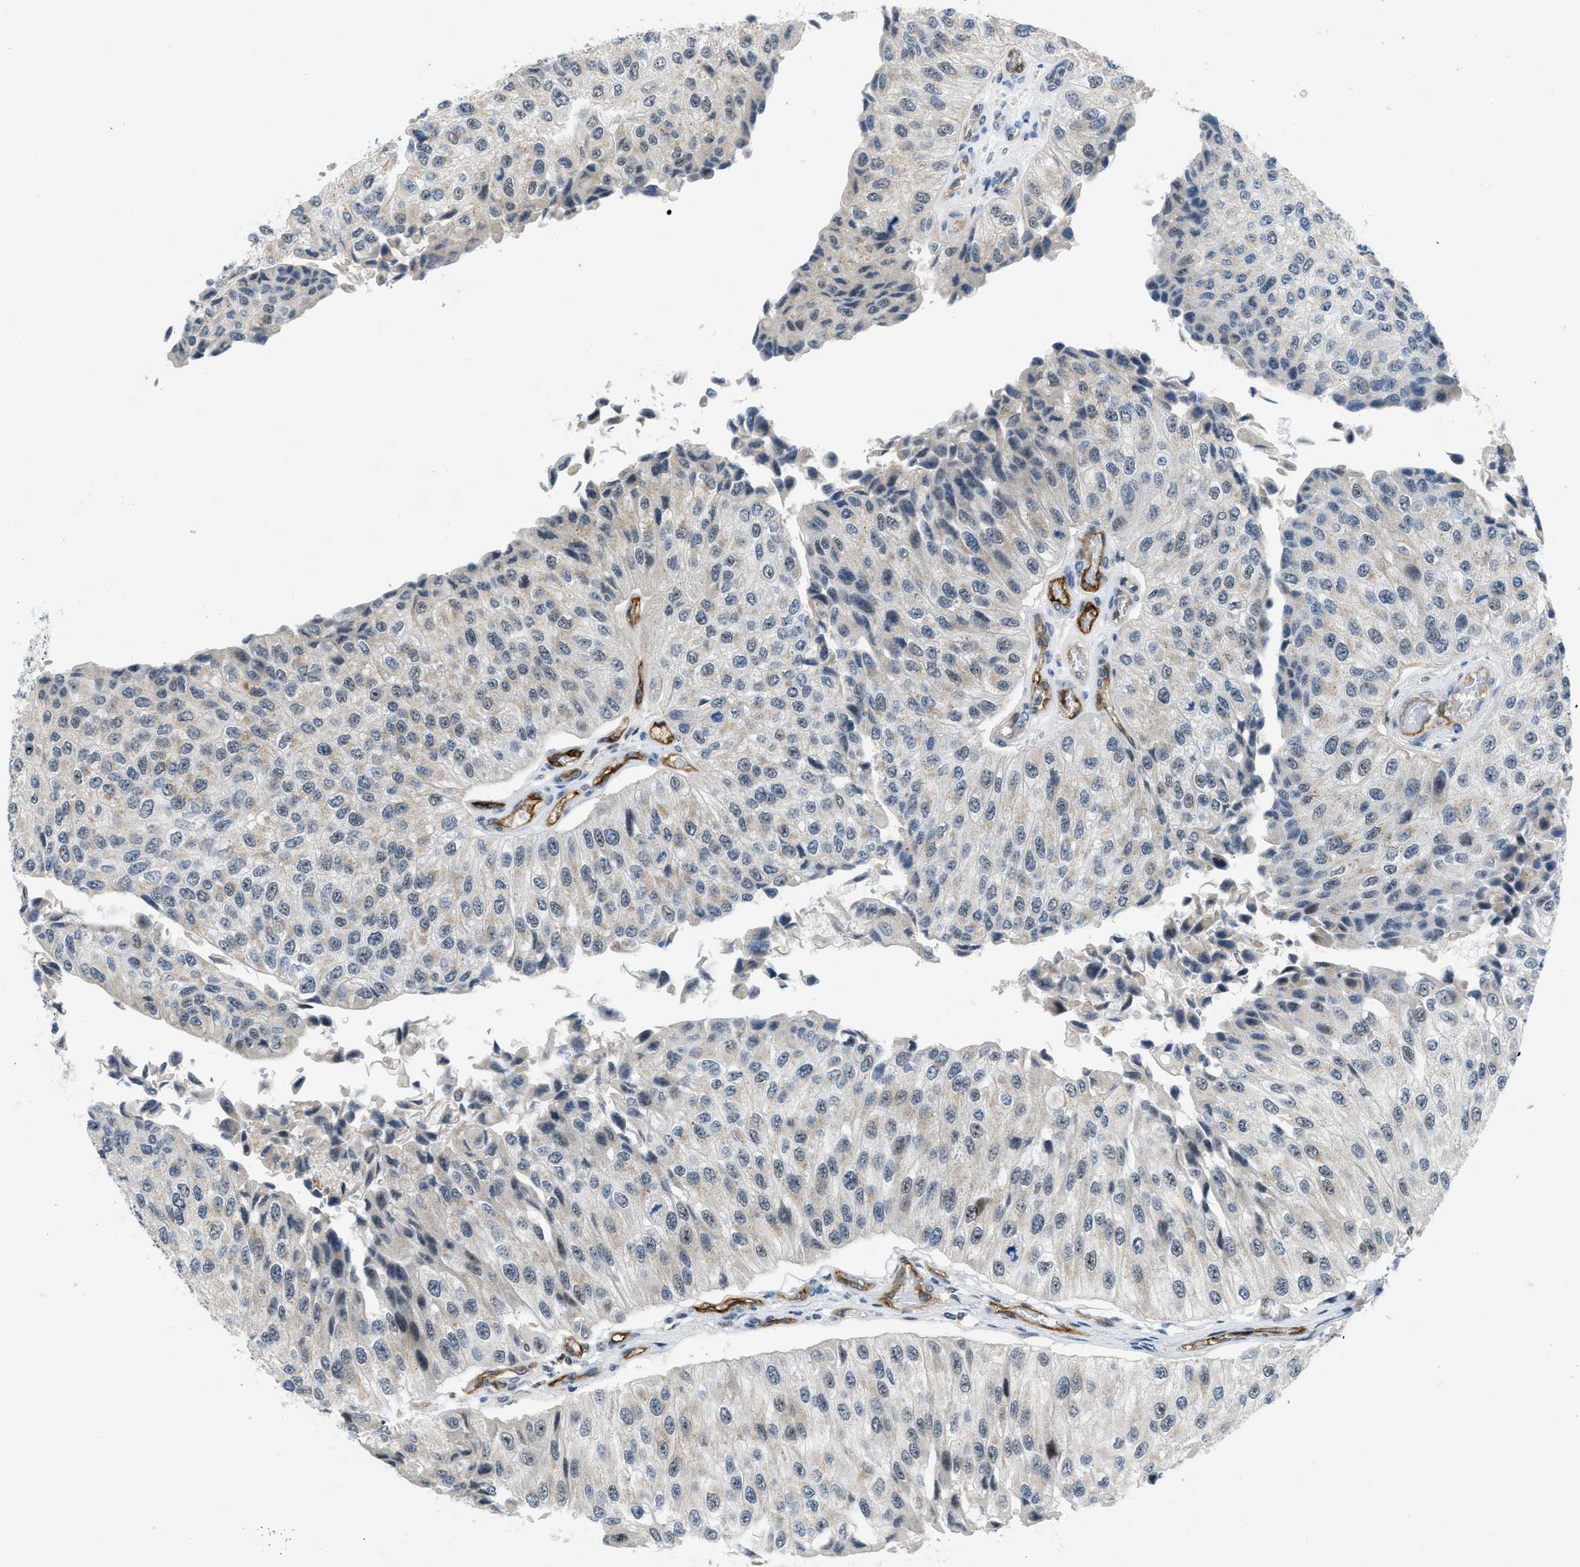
{"staining": {"intensity": "negative", "quantity": "none", "location": "none"}, "tissue": "urothelial cancer", "cell_type": "Tumor cells", "image_type": "cancer", "snomed": [{"axis": "morphology", "description": "Urothelial carcinoma, High grade"}, {"axis": "topography", "description": "Kidney"}, {"axis": "topography", "description": "Urinary bladder"}], "caption": "DAB immunohistochemical staining of human urothelial cancer exhibits no significant expression in tumor cells.", "gene": "SLCO2A1", "patient": {"sex": "male", "age": 77}}